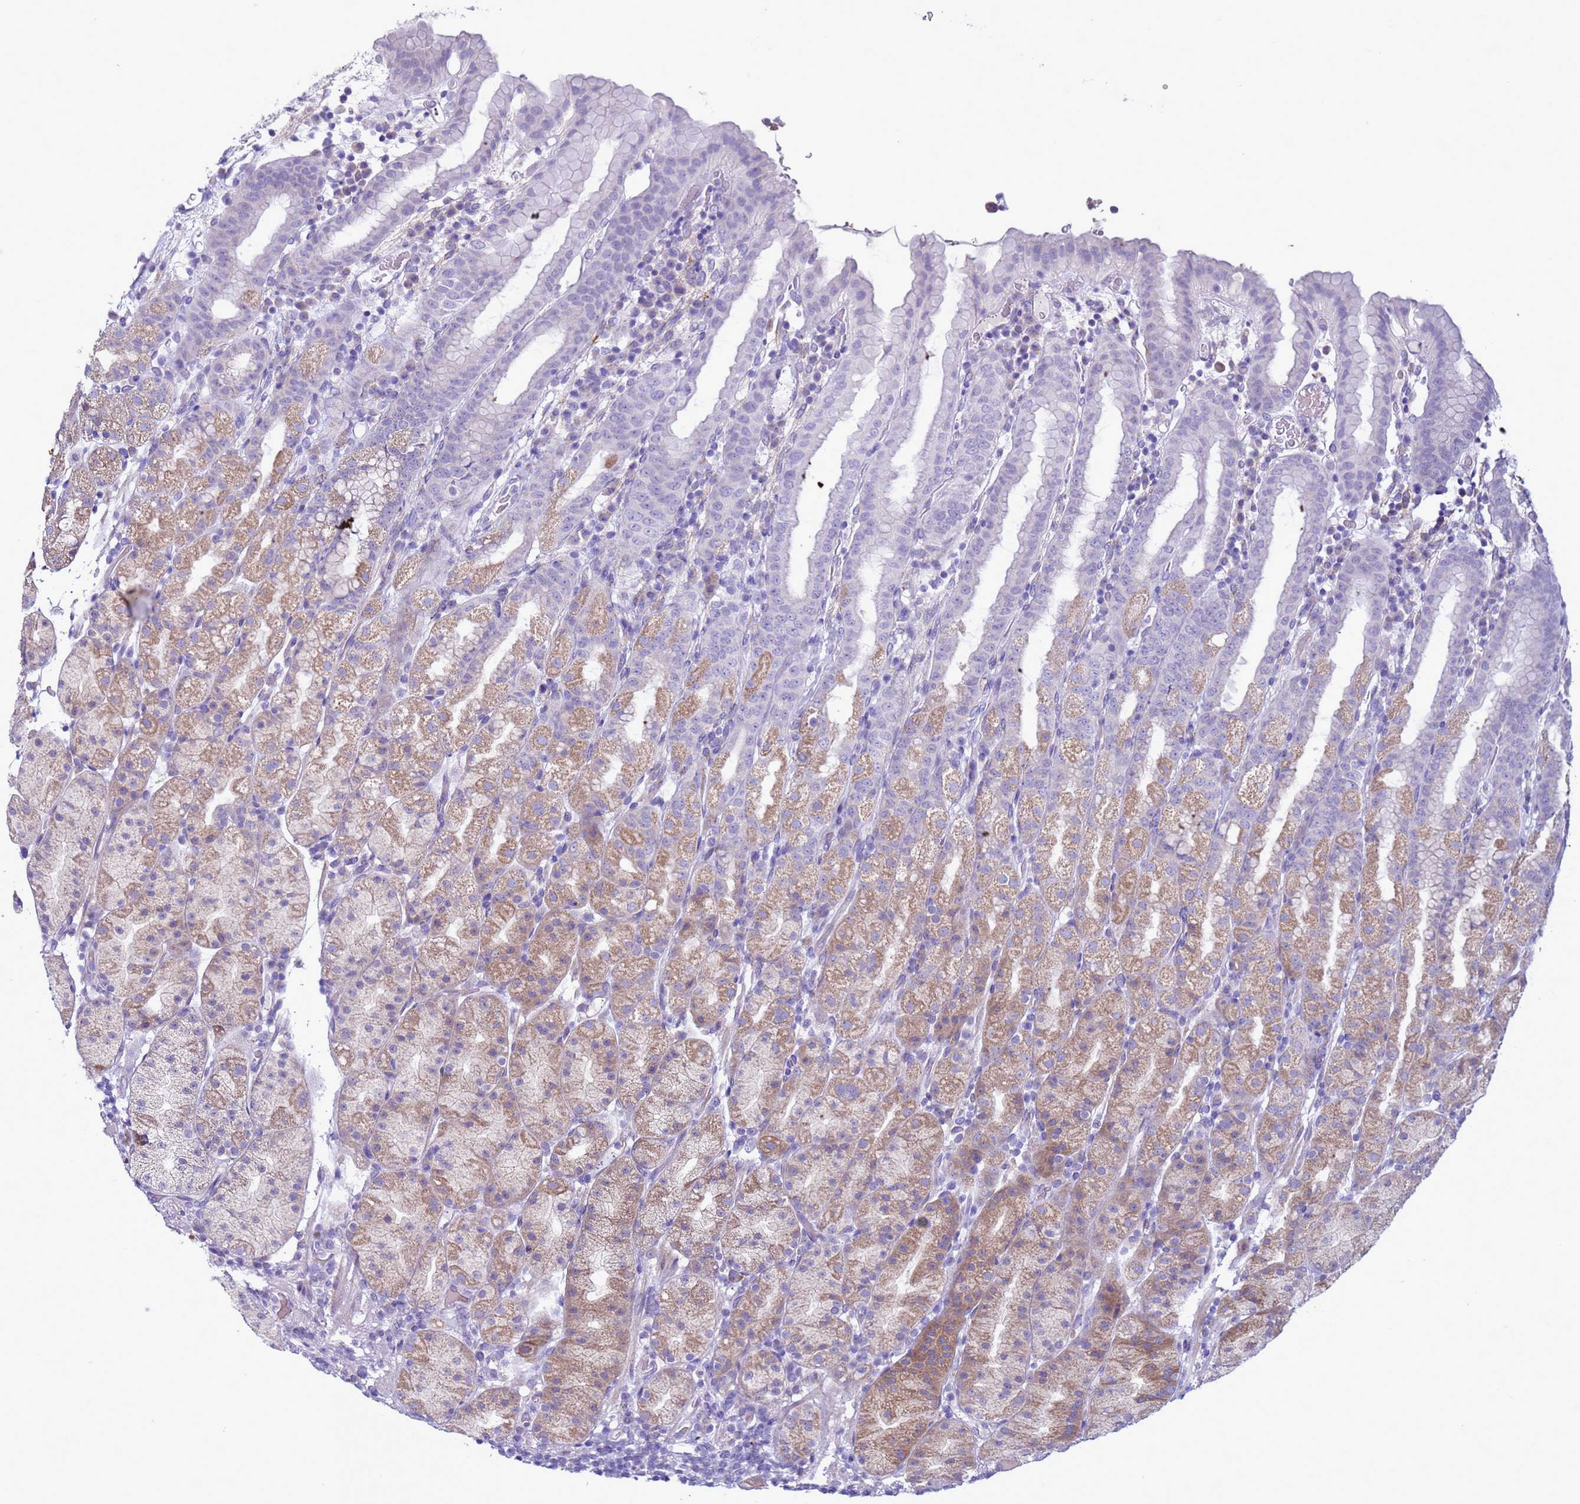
{"staining": {"intensity": "weak", "quantity": "25%-75%", "location": "cytoplasmic/membranous"}, "tissue": "stomach", "cell_type": "Glandular cells", "image_type": "normal", "snomed": [{"axis": "morphology", "description": "Normal tissue, NOS"}, {"axis": "topography", "description": "Stomach, upper"}, {"axis": "topography", "description": "Stomach, lower"}, {"axis": "topography", "description": "Small intestine"}], "caption": "Stomach stained with DAB (3,3'-diaminobenzidine) immunohistochemistry demonstrates low levels of weak cytoplasmic/membranous staining in about 25%-75% of glandular cells.", "gene": "ABHD17B", "patient": {"sex": "male", "age": 68}}